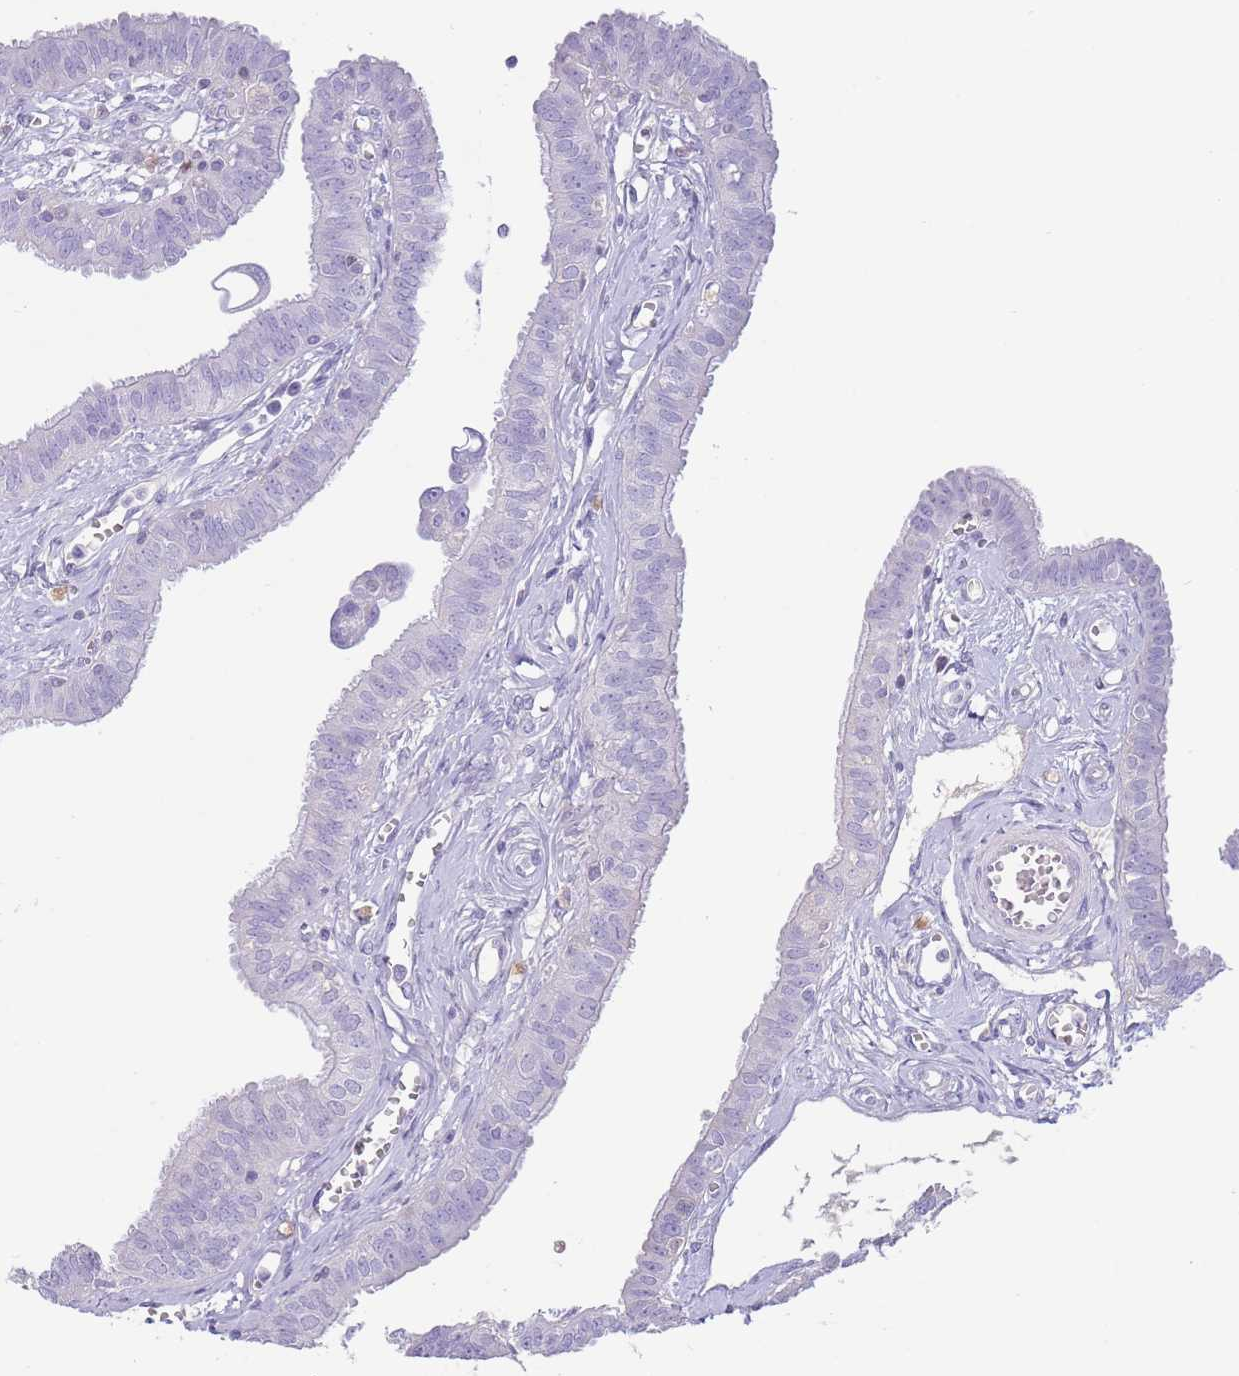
{"staining": {"intensity": "negative", "quantity": "none", "location": "none"}, "tissue": "fallopian tube", "cell_type": "Glandular cells", "image_type": "normal", "snomed": [{"axis": "morphology", "description": "Normal tissue, NOS"}, {"axis": "morphology", "description": "Carcinoma, NOS"}, {"axis": "topography", "description": "Fallopian tube"}, {"axis": "topography", "description": "Ovary"}], "caption": "IHC histopathology image of benign fallopian tube: fallopian tube stained with DAB (3,3'-diaminobenzidine) exhibits no significant protein positivity in glandular cells.", "gene": "TOX2", "patient": {"sex": "female", "age": 59}}